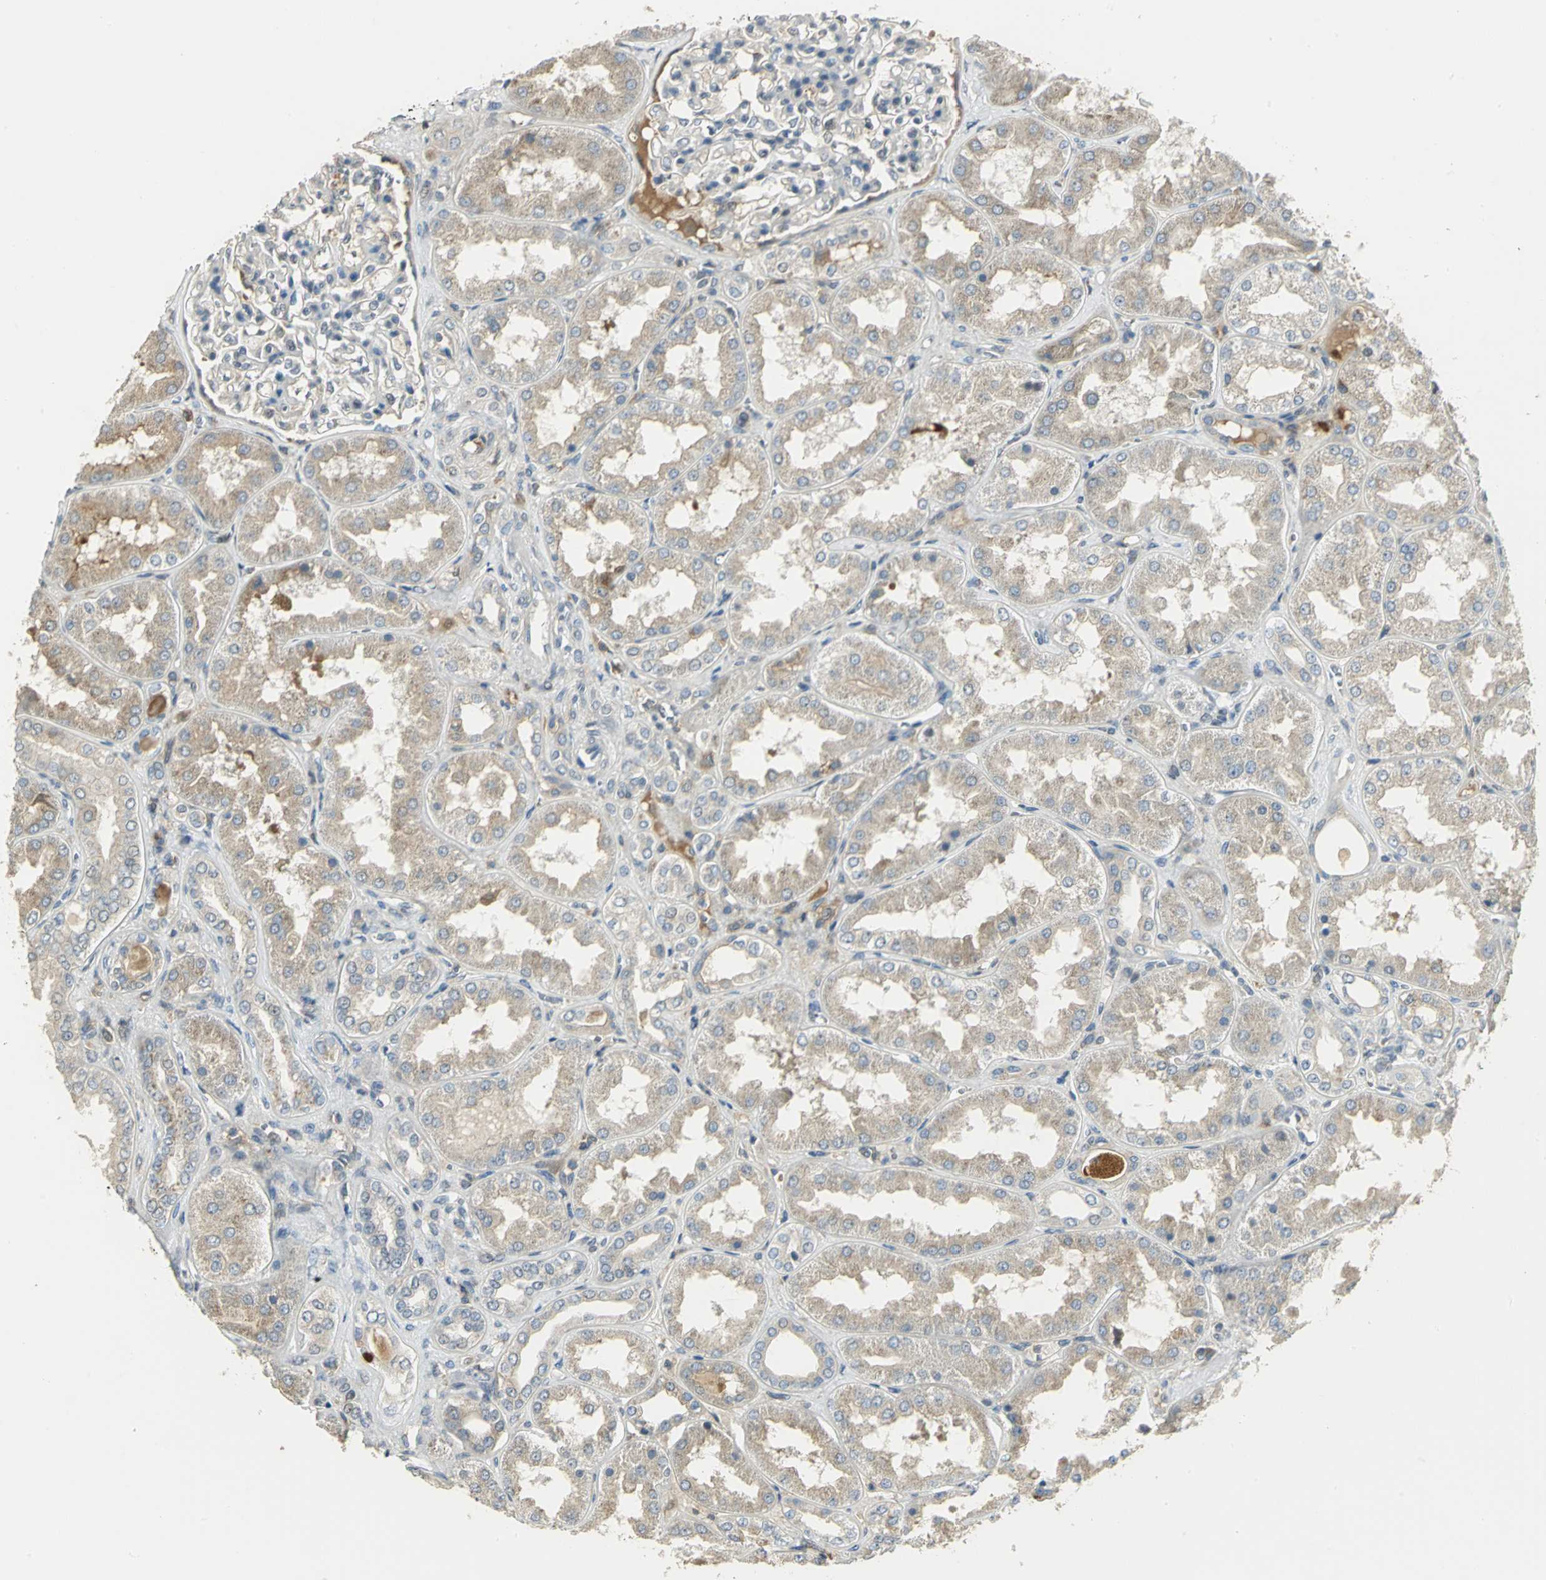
{"staining": {"intensity": "negative", "quantity": "none", "location": "none"}, "tissue": "kidney", "cell_type": "Cells in glomeruli", "image_type": "normal", "snomed": [{"axis": "morphology", "description": "Normal tissue, NOS"}, {"axis": "topography", "description": "Kidney"}], "caption": "Micrograph shows no significant protein positivity in cells in glomeruli of normal kidney.", "gene": "PROC", "patient": {"sex": "female", "age": 56}}